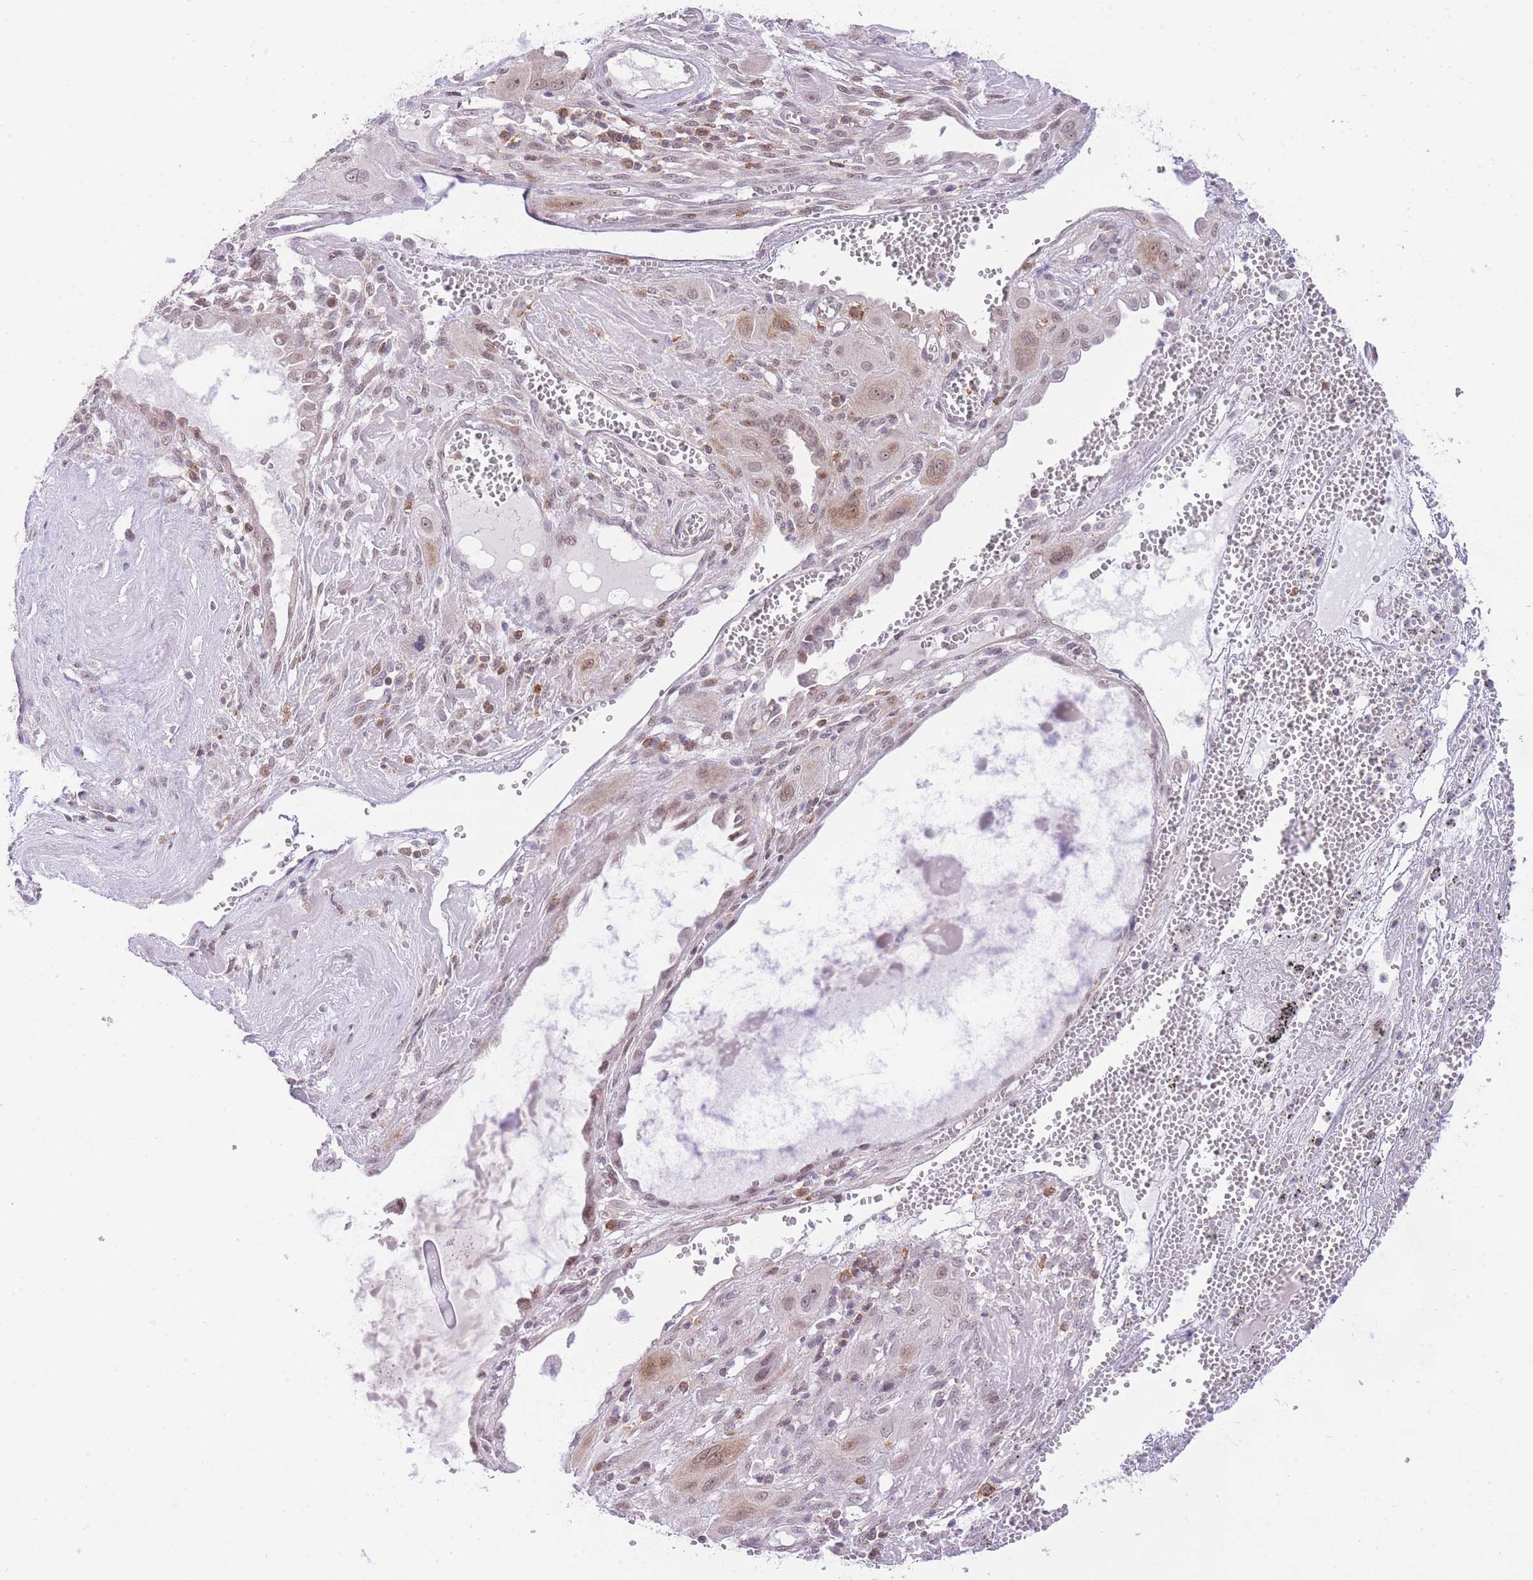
{"staining": {"intensity": "weak", "quantity": "<25%", "location": "cytoplasmic/membranous"}, "tissue": "cervical cancer", "cell_type": "Tumor cells", "image_type": "cancer", "snomed": [{"axis": "morphology", "description": "Squamous cell carcinoma, NOS"}, {"axis": "topography", "description": "Cervix"}], "caption": "DAB (3,3'-diaminobenzidine) immunohistochemical staining of human cervical cancer displays no significant staining in tumor cells.", "gene": "STK39", "patient": {"sex": "female", "age": 34}}